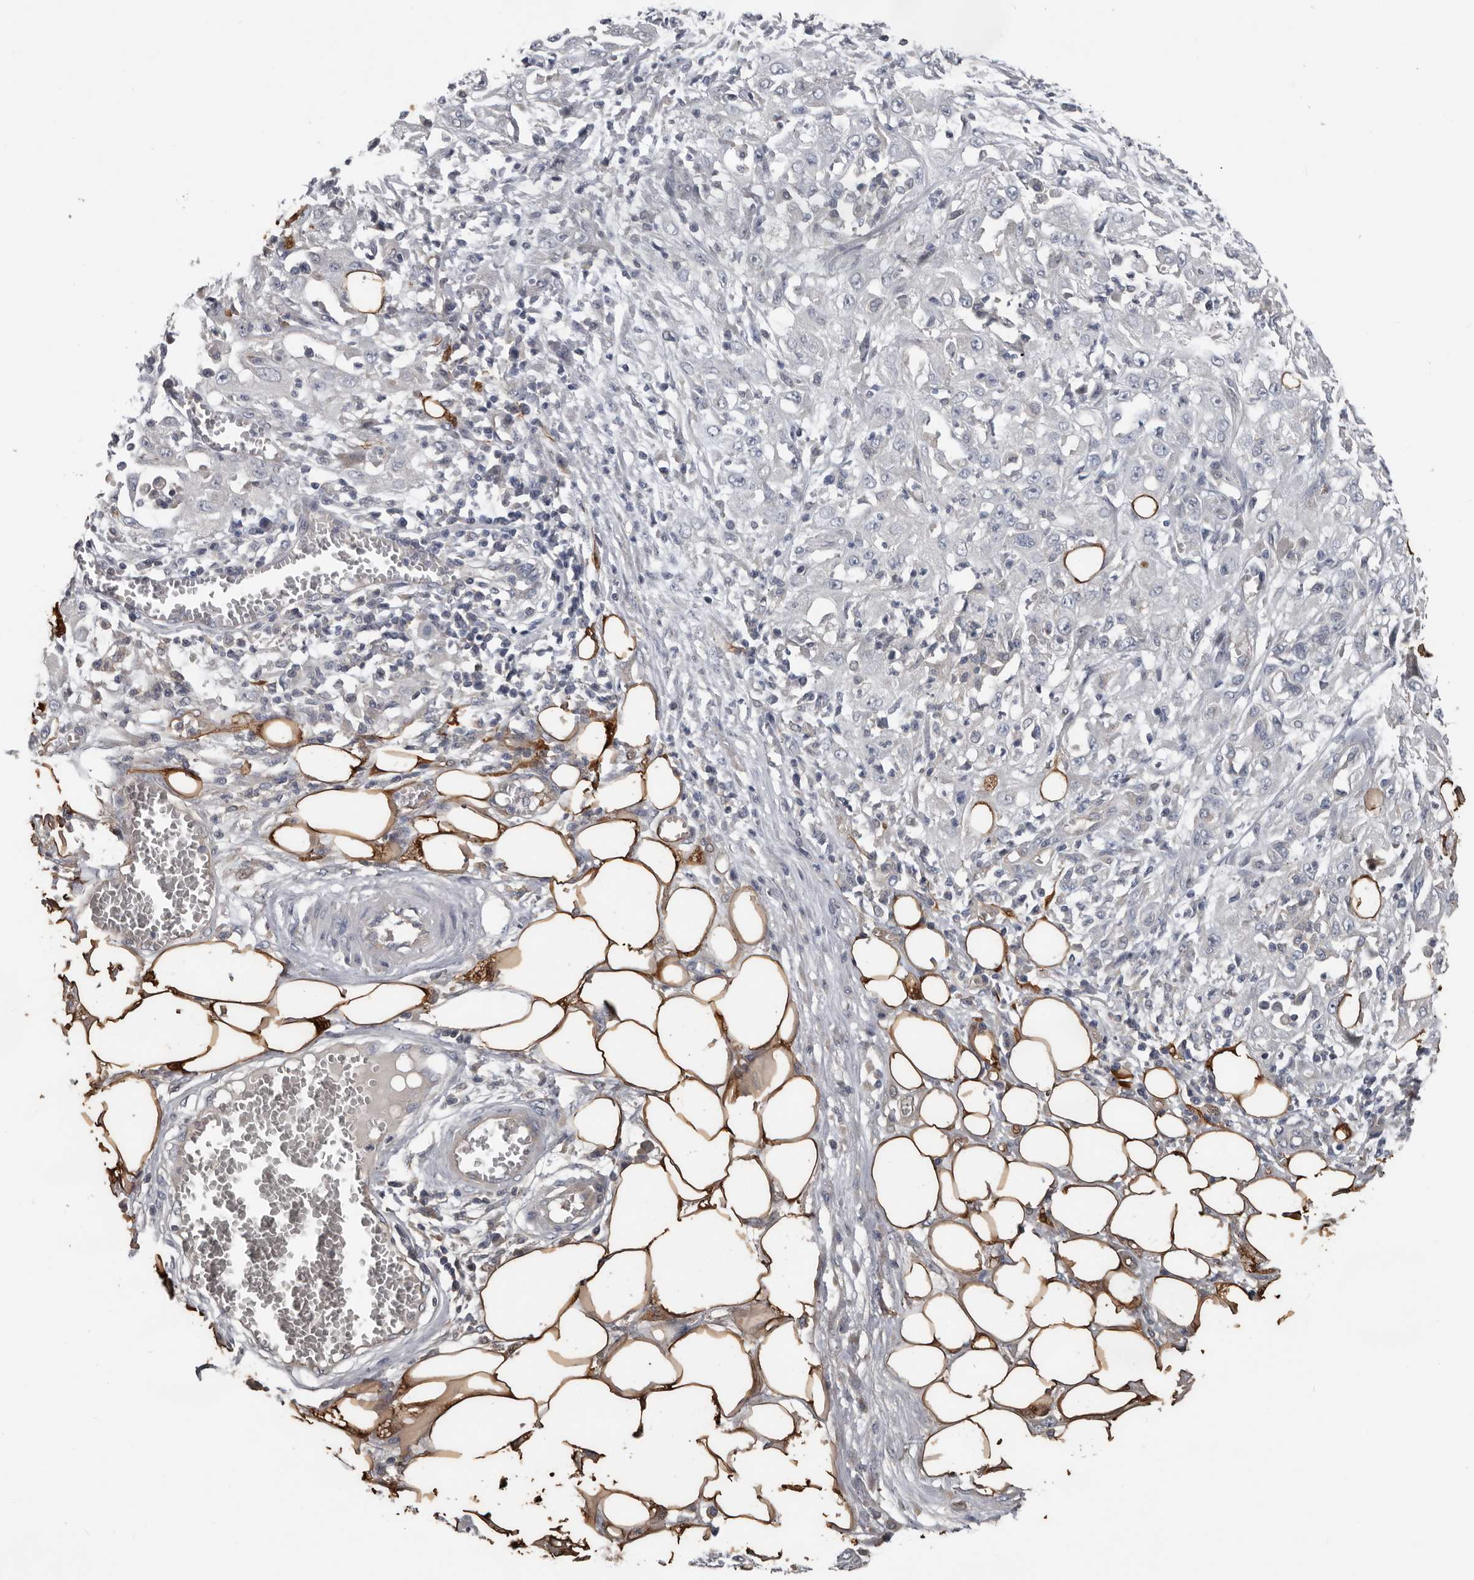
{"staining": {"intensity": "negative", "quantity": "none", "location": "none"}, "tissue": "skin cancer", "cell_type": "Tumor cells", "image_type": "cancer", "snomed": [{"axis": "morphology", "description": "Squamous cell carcinoma, NOS"}, {"axis": "morphology", "description": "Squamous cell carcinoma, metastatic, NOS"}, {"axis": "topography", "description": "Skin"}, {"axis": "topography", "description": "Lymph node"}], "caption": "Immunohistochemistry (IHC) histopathology image of neoplastic tissue: skin metastatic squamous cell carcinoma stained with DAB reveals no significant protein staining in tumor cells.", "gene": "FABP7", "patient": {"sex": "male", "age": 75}}